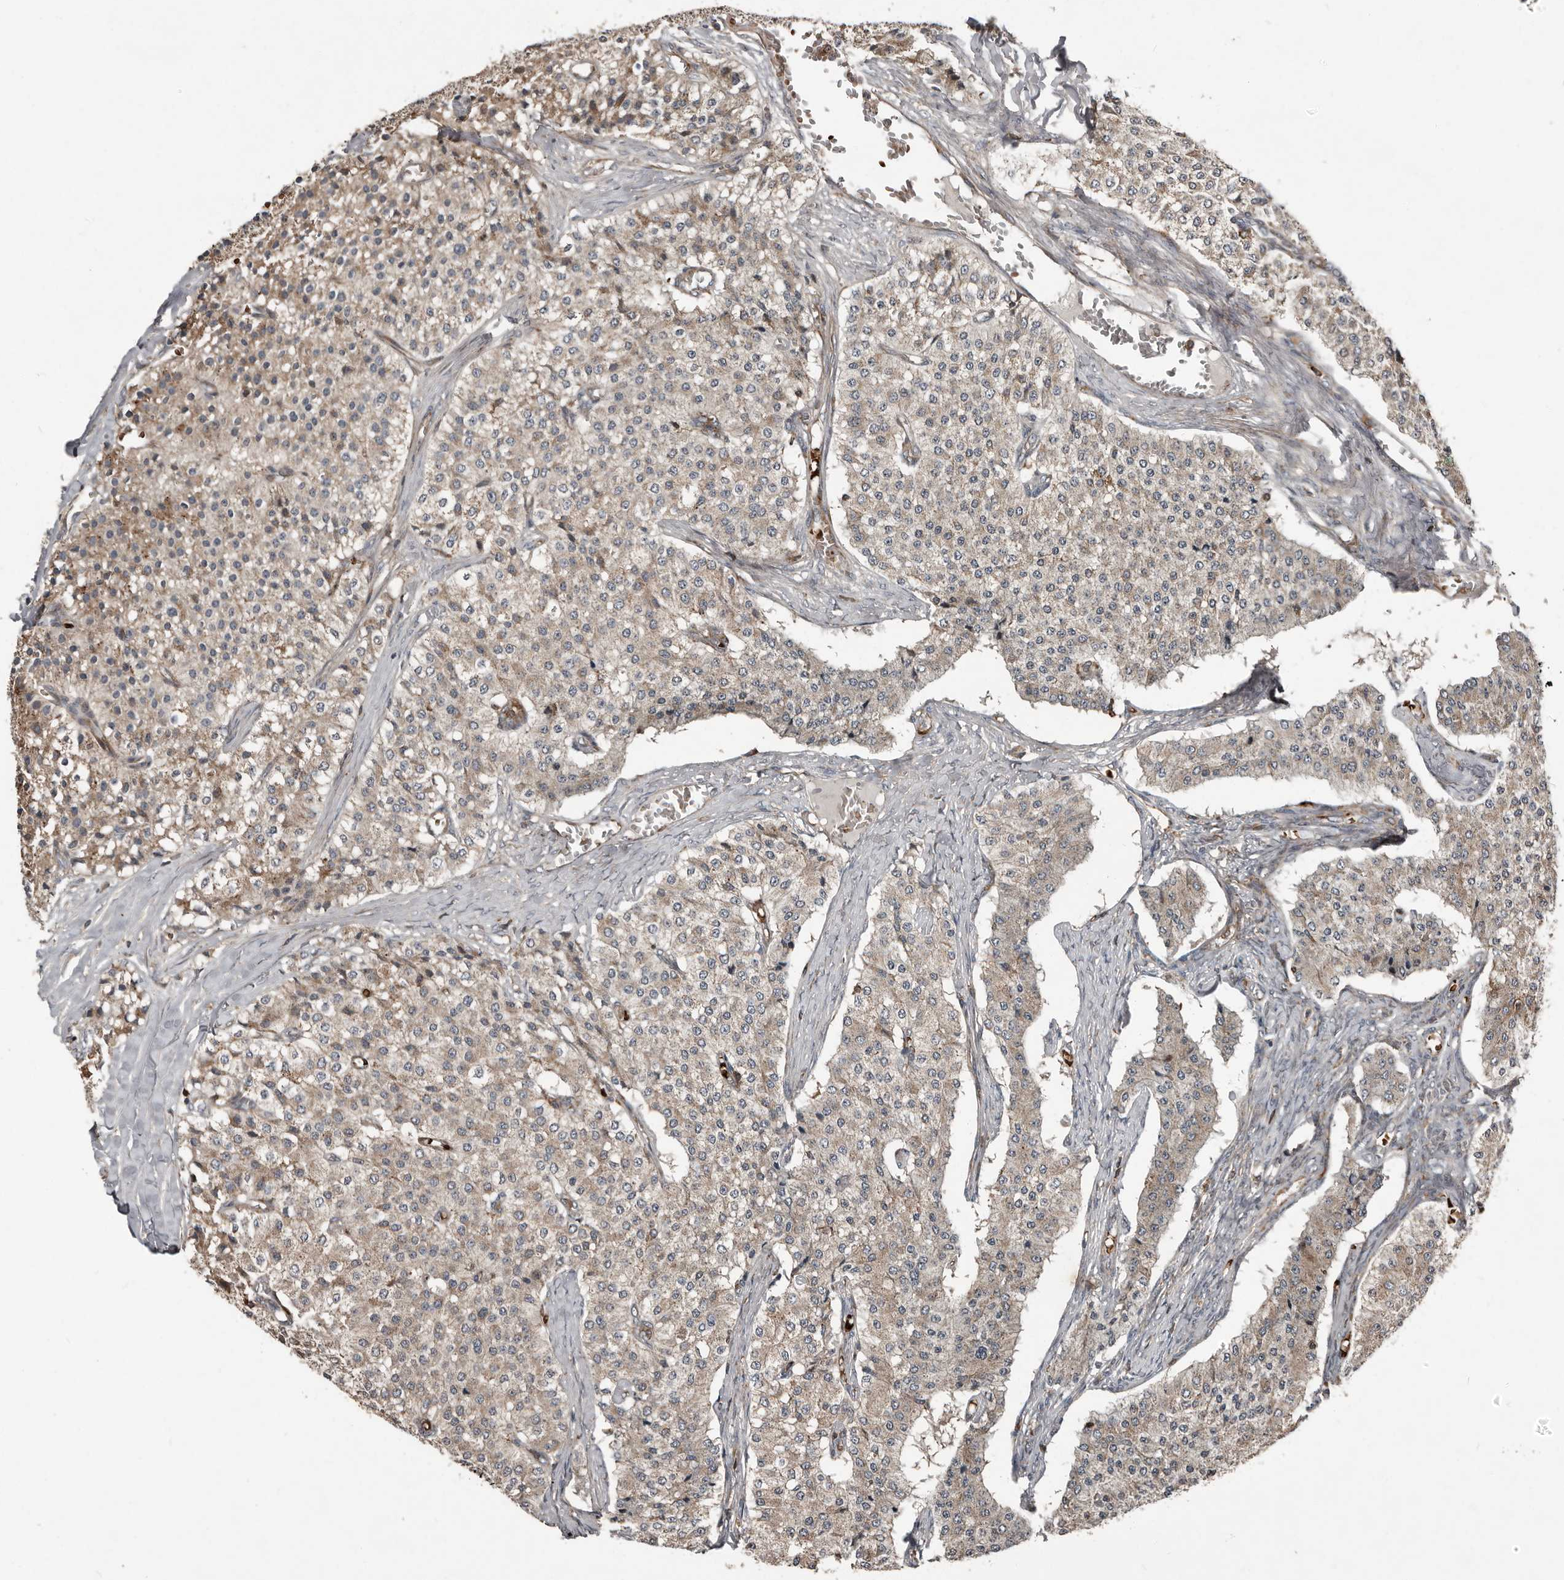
{"staining": {"intensity": "weak", "quantity": "25%-75%", "location": "cytoplasmic/membranous"}, "tissue": "carcinoid", "cell_type": "Tumor cells", "image_type": "cancer", "snomed": [{"axis": "morphology", "description": "Carcinoid, malignant, NOS"}, {"axis": "topography", "description": "Colon"}], "caption": "Immunohistochemistry histopathology image of human carcinoid stained for a protein (brown), which reveals low levels of weak cytoplasmic/membranous positivity in about 25%-75% of tumor cells.", "gene": "FBXO31", "patient": {"sex": "female", "age": 52}}